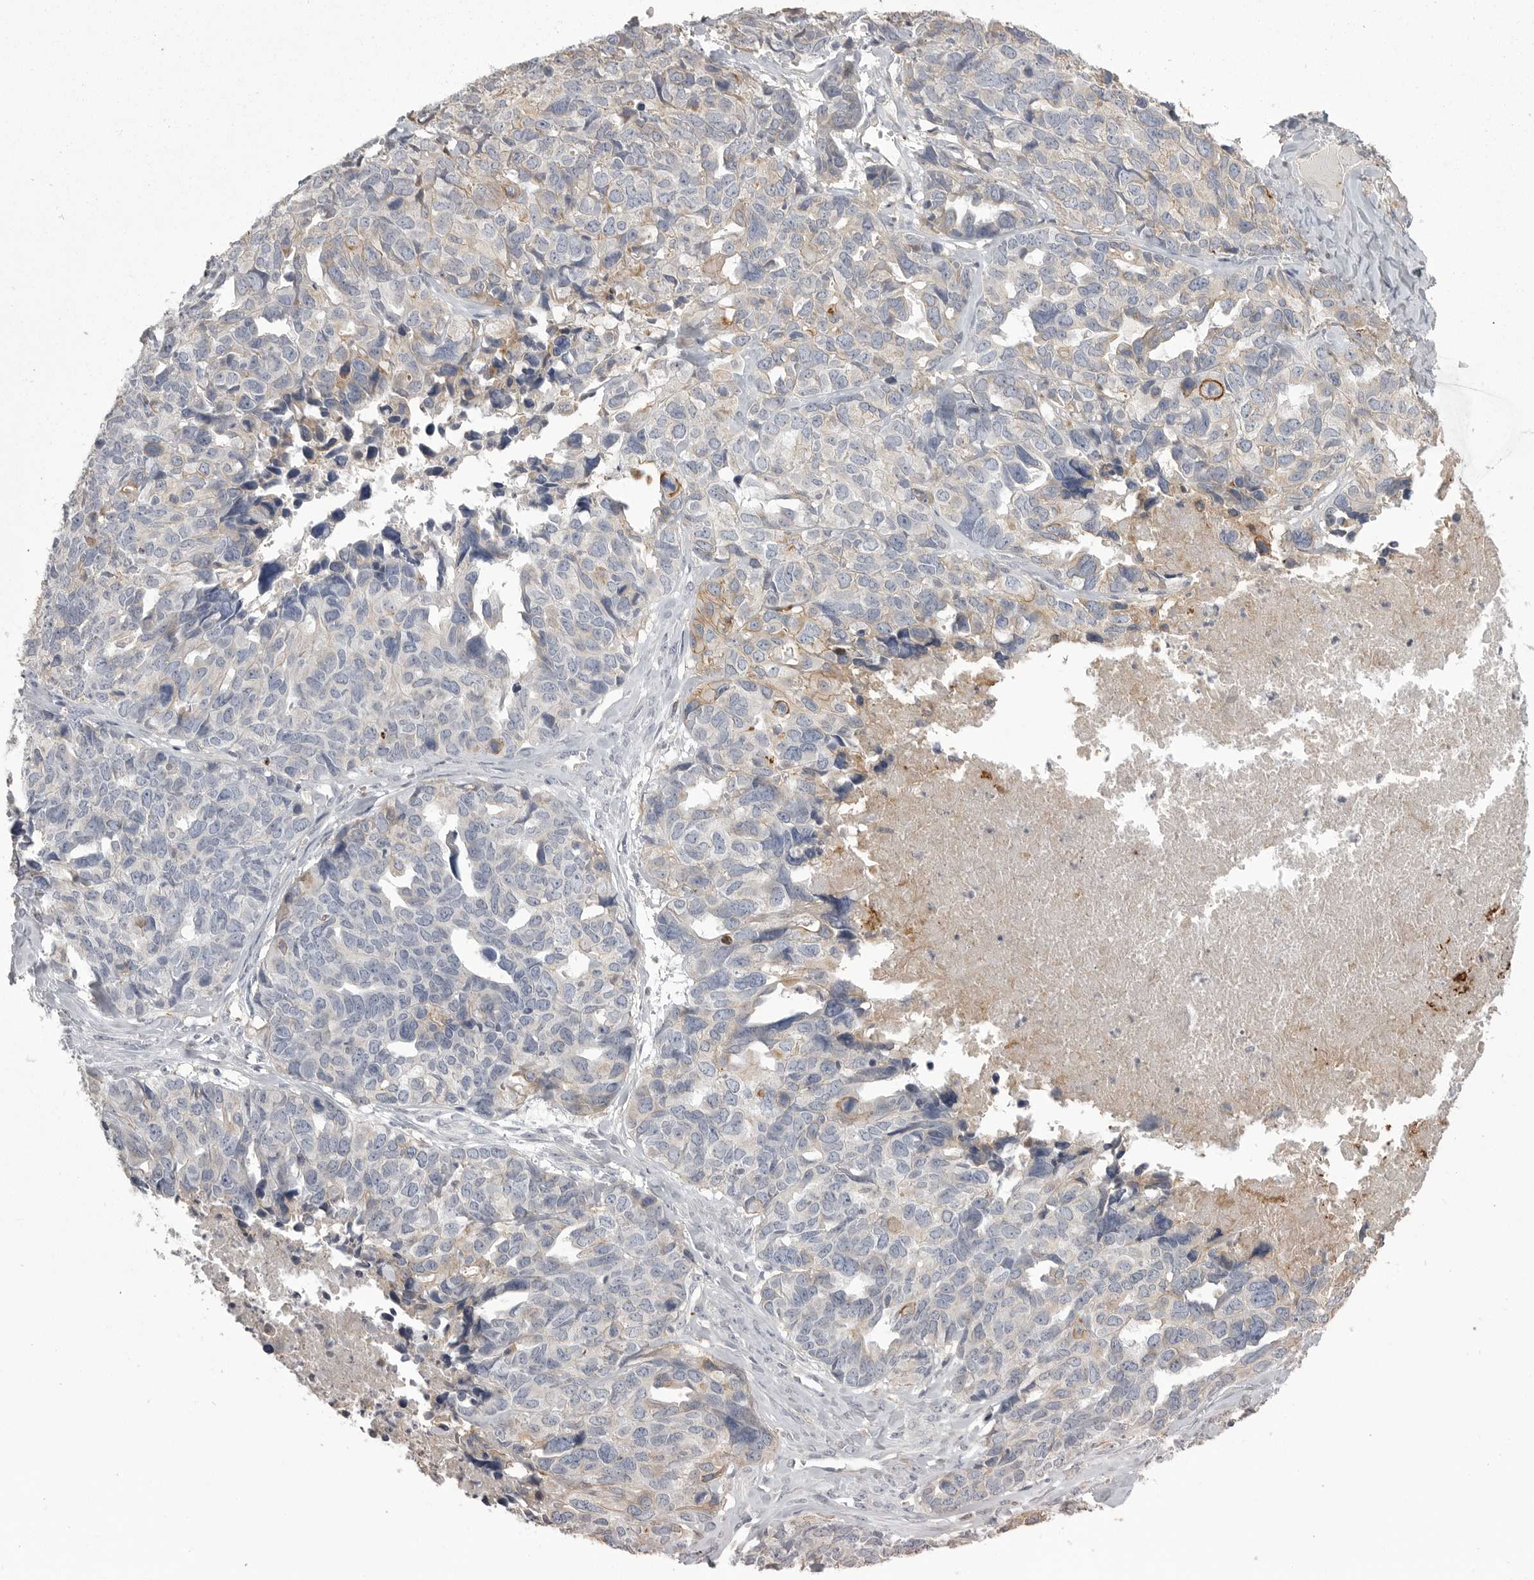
{"staining": {"intensity": "negative", "quantity": "none", "location": "none"}, "tissue": "ovarian cancer", "cell_type": "Tumor cells", "image_type": "cancer", "snomed": [{"axis": "morphology", "description": "Cystadenocarcinoma, serous, NOS"}, {"axis": "topography", "description": "Ovary"}], "caption": "Photomicrograph shows no significant protein positivity in tumor cells of ovarian cancer. Nuclei are stained in blue.", "gene": "CMTM6", "patient": {"sex": "female", "age": 79}}